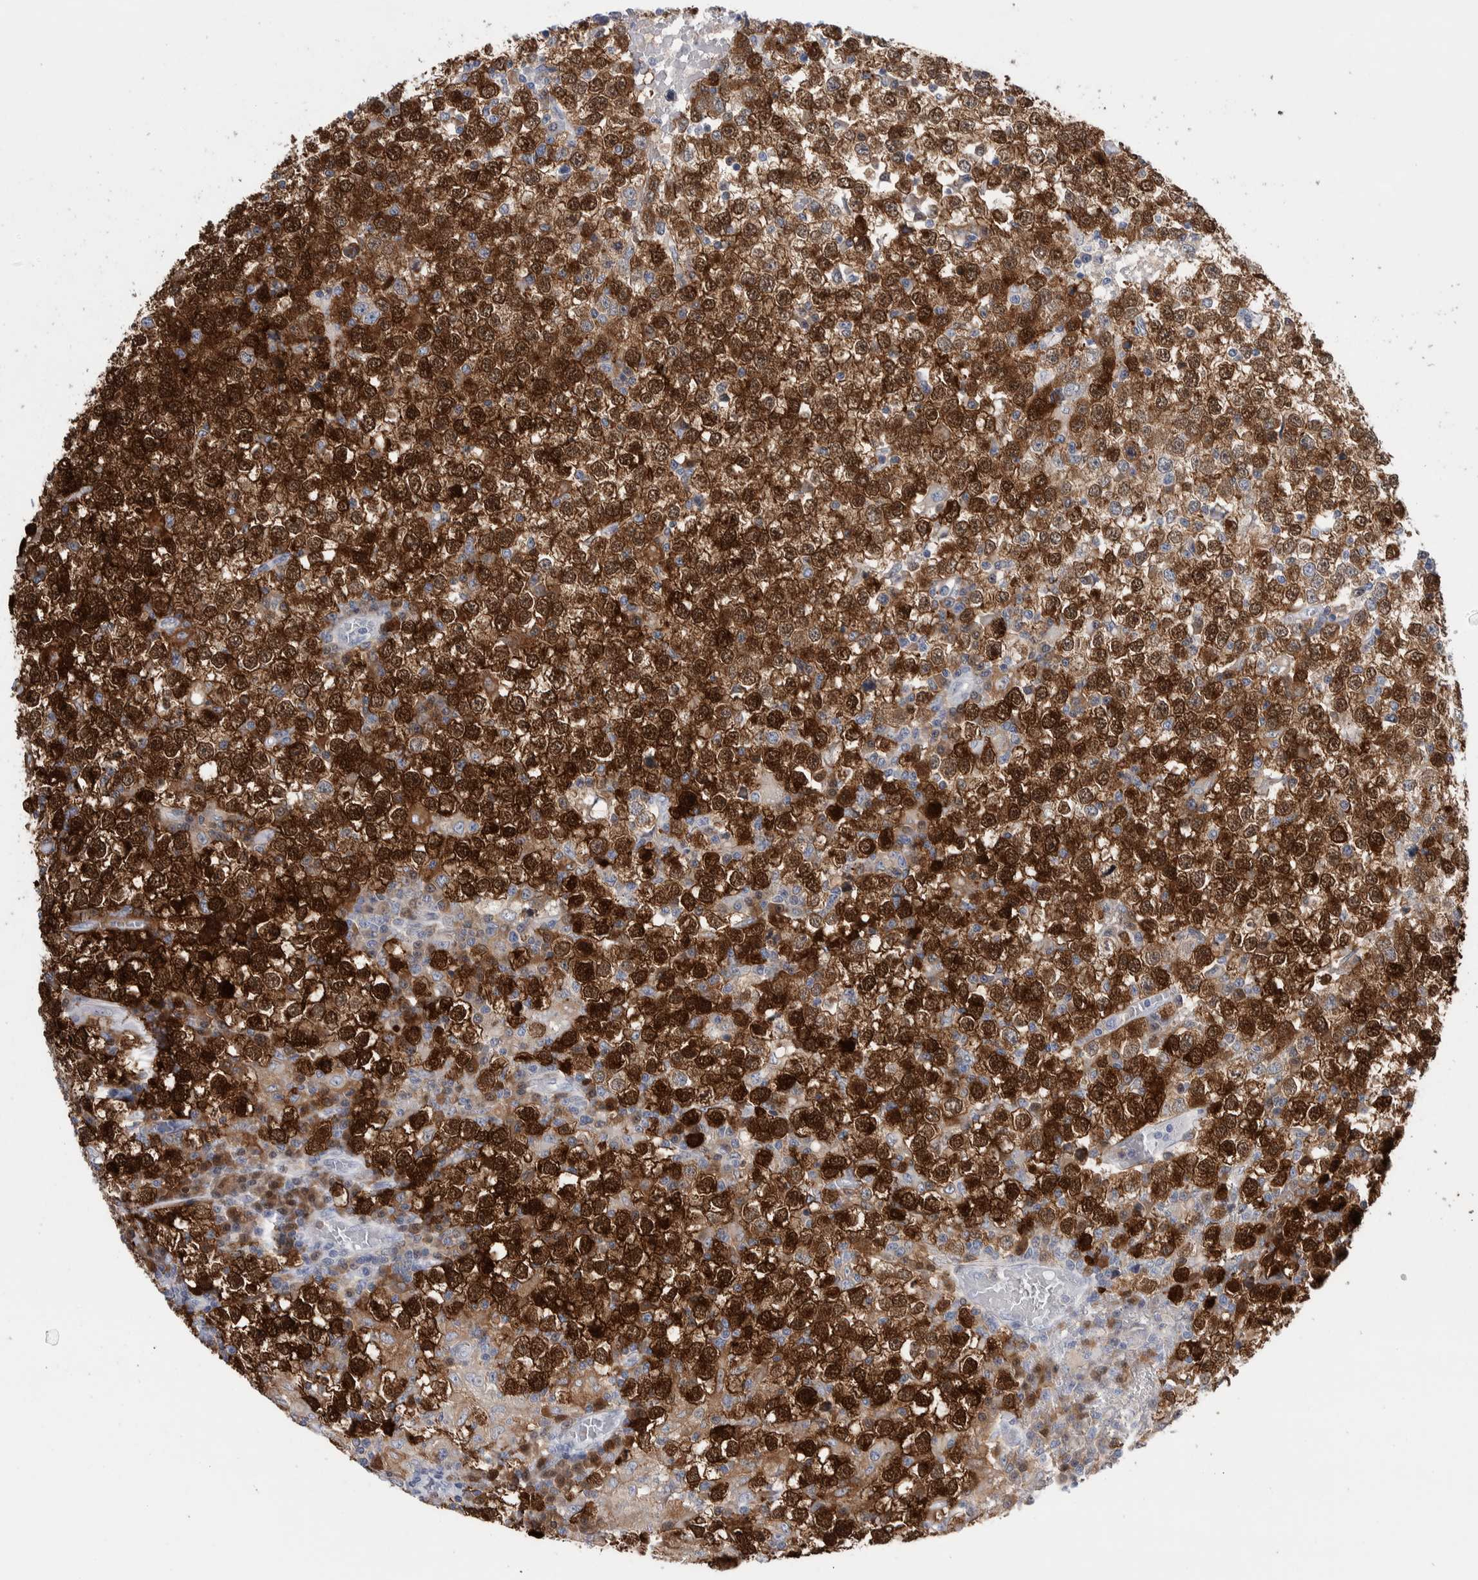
{"staining": {"intensity": "strong", "quantity": ">75%", "location": "cytoplasmic/membranous,nuclear"}, "tissue": "testis cancer", "cell_type": "Tumor cells", "image_type": "cancer", "snomed": [{"axis": "morphology", "description": "Seminoma, NOS"}, {"axis": "topography", "description": "Testis"}], "caption": "This histopathology image displays seminoma (testis) stained with IHC to label a protein in brown. The cytoplasmic/membranous and nuclear of tumor cells show strong positivity for the protein. Nuclei are counter-stained blue.", "gene": "LURAP1L", "patient": {"sex": "male", "age": 65}}